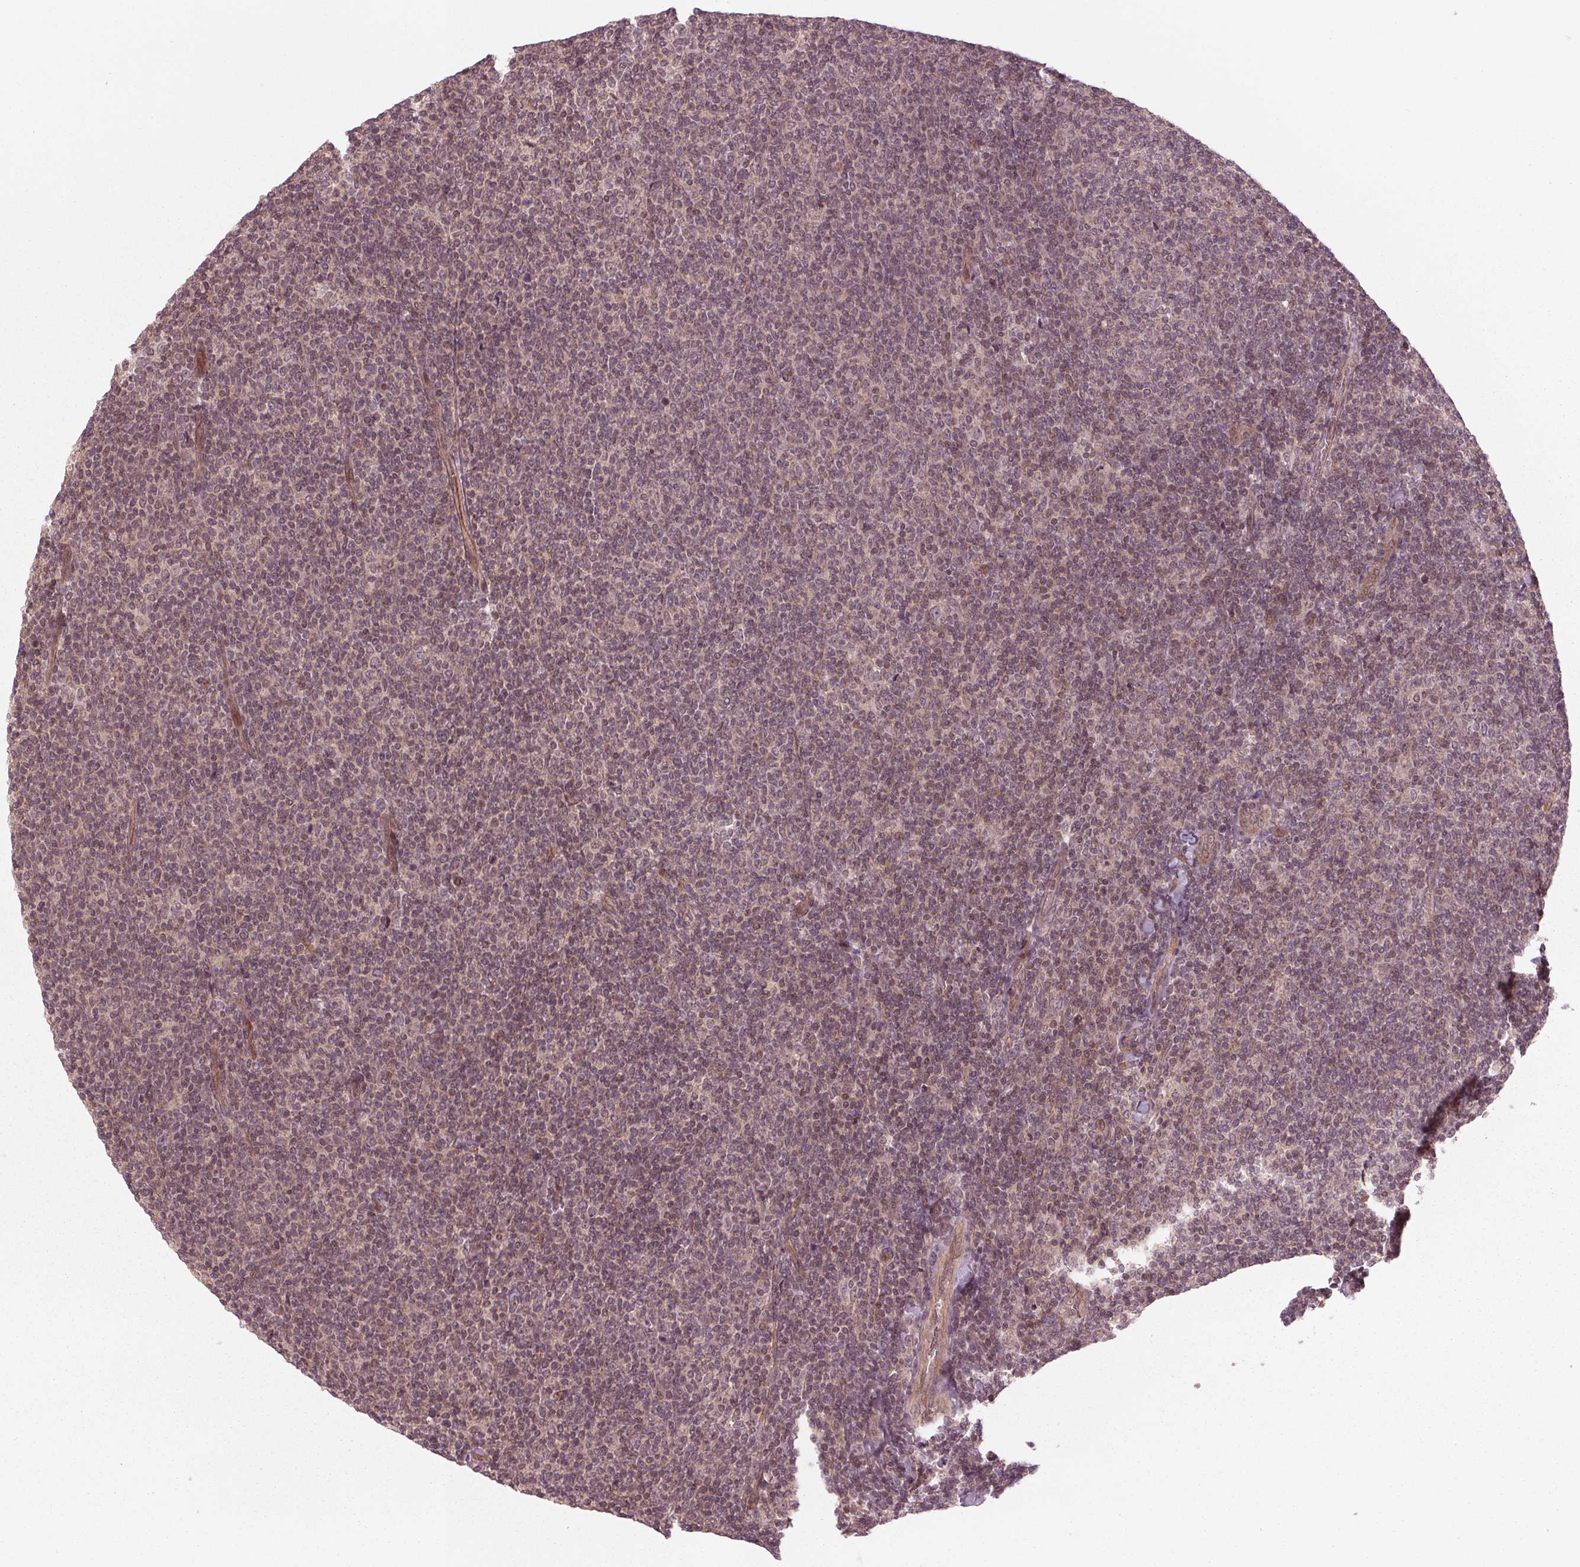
{"staining": {"intensity": "weak", "quantity": "<25%", "location": "nuclear"}, "tissue": "lymphoma", "cell_type": "Tumor cells", "image_type": "cancer", "snomed": [{"axis": "morphology", "description": "Malignant lymphoma, non-Hodgkin's type, Low grade"}, {"axis": "topography", "description": "Lymph node"}], "caption": "Low-grade malignant lymphoma, non-Hodgkin's type stained for a protein using IHC exhibits no staining tumor cells.", "gene": "BTBD1", "patient": {"sex": "male", "age": 52}}